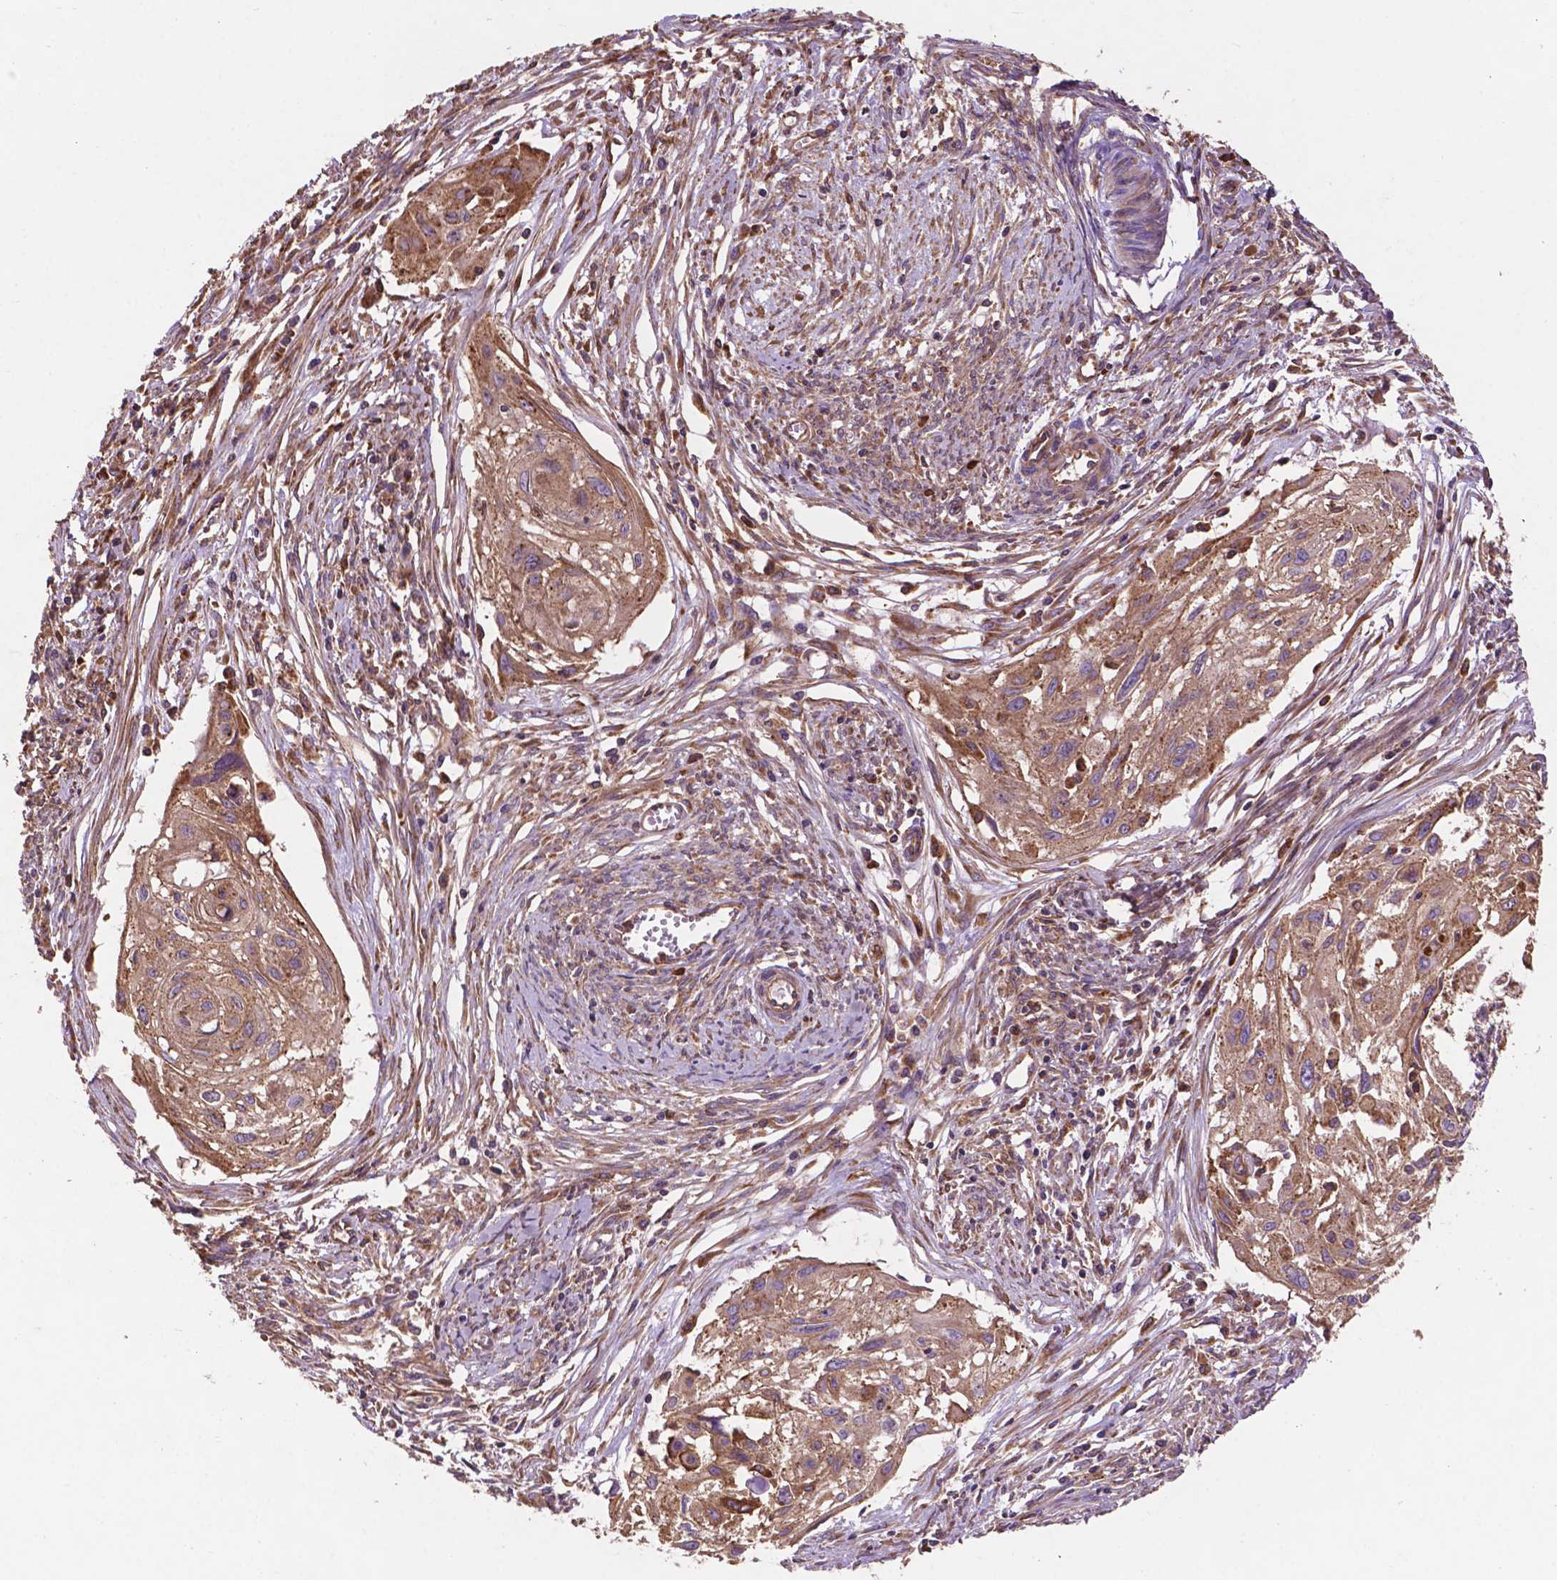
{"staining": {"intensity": "moderate", "quantity": ">75%", "location": "cytoplasmic/membranous"}, "tissue": "cervical cancer", "cell_type": "Tumor cells", "image_type": "cancer", "snomed": [{"axis": "morphology", "description": "Squamous cell carcinoma, NOS"}, {"axis": "topography", "description": "Cervix"}], "caption": "IHC micrograph of human squamous cell carcinoma (cervical) stained for a protein (brown), which displays medium levels of moderate cytoplasmic/membranous expression in about >75% of tumor cells.", "gene": "CCDC71L", "patient": {"sex": "female", "age": 49}}